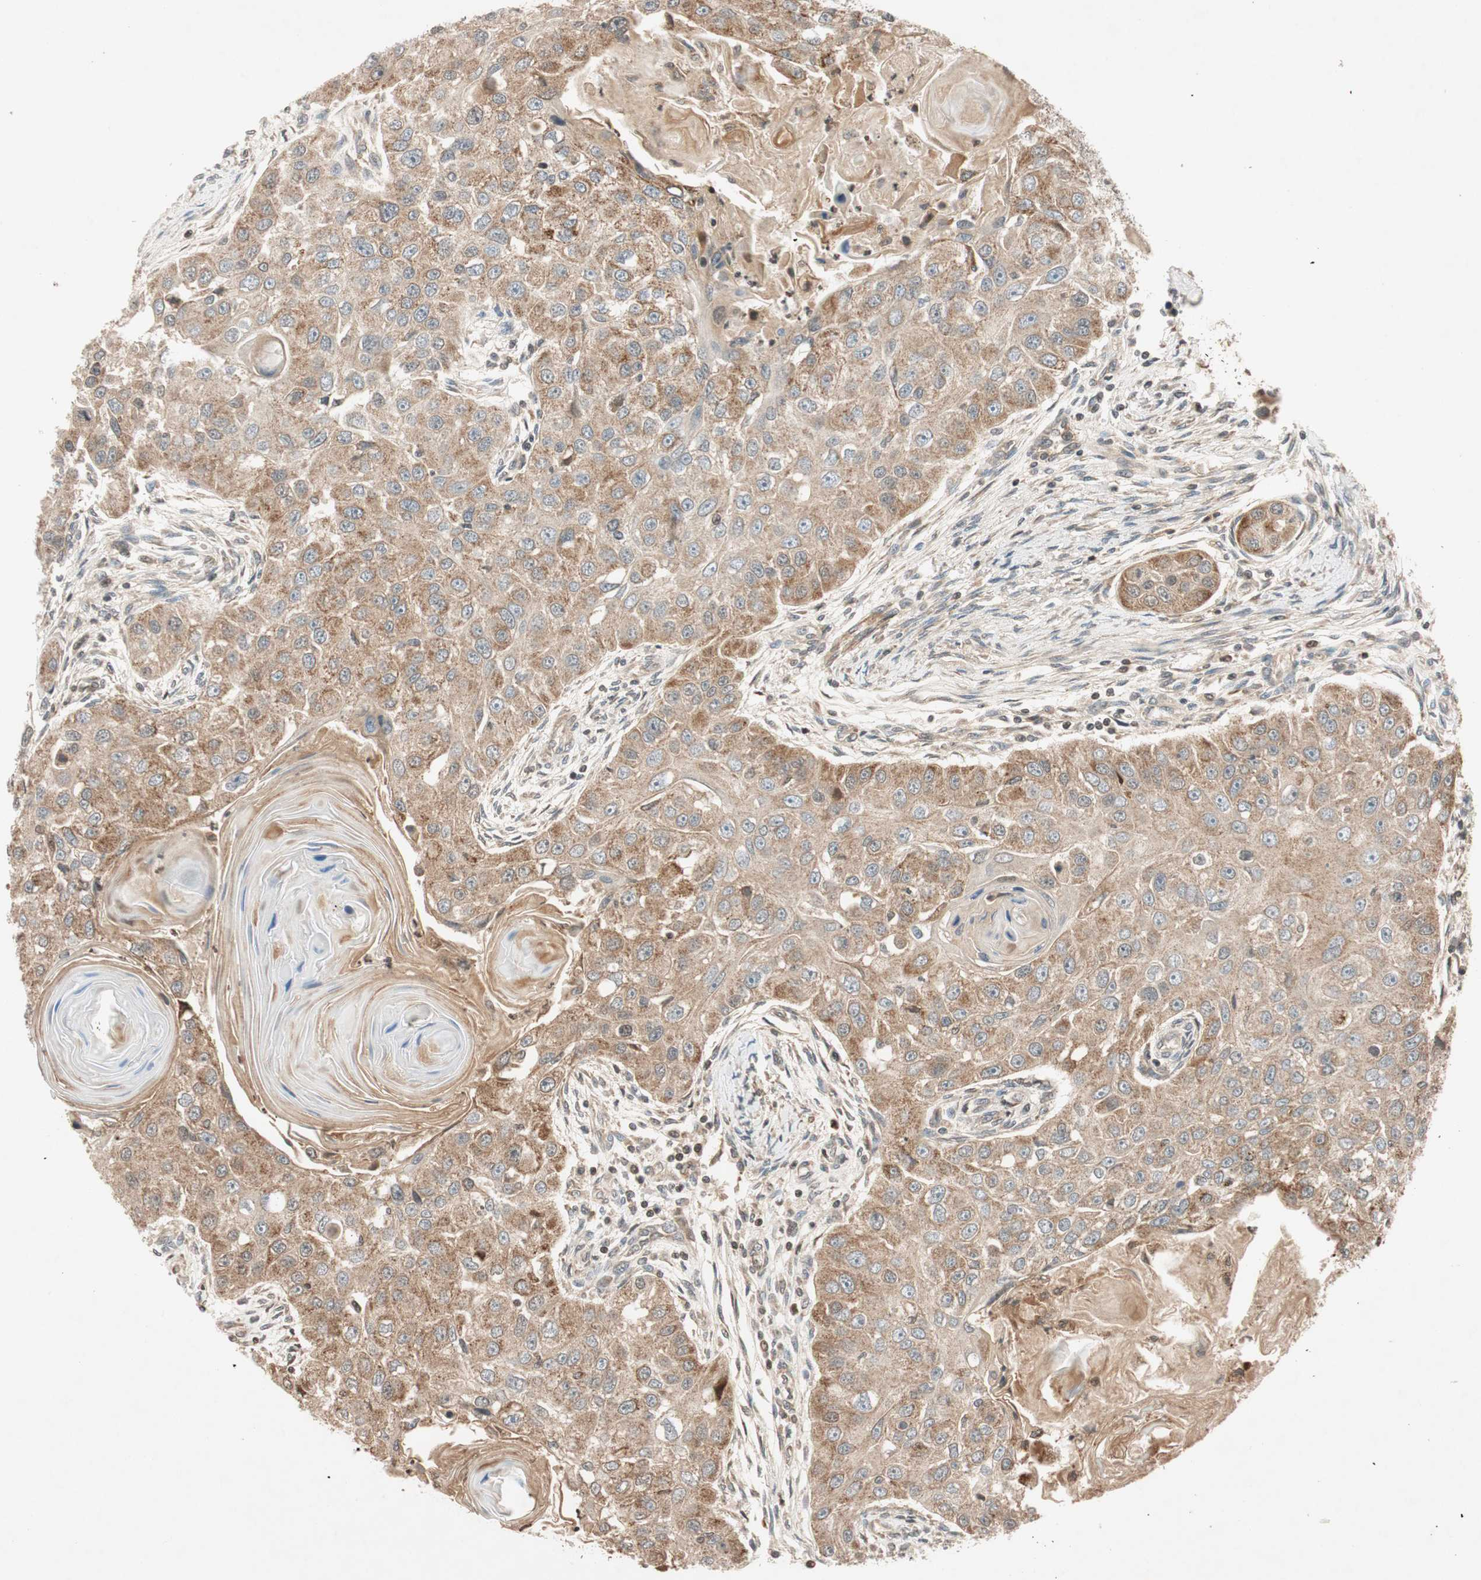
{"staining": {"intensity": "moderate", "quantity": ">75%", "location": "cytoplasmic/membranous"}, "tissue": "head and neck cancer", "cell_type": "Tumor cells", "image_type": "cancer", "snomed": [{"axis": "morphology", "description": "Normal tissue, NOS"}, {"axis": "morphology", "description": "Squamous cell carcinoma, NOS"}, {"axis": "topography", "description": "Skeletal muscle"}, {"axis": "topography", "description": "Head-Neck"}], "caption": "Brown immunohistochemical staining in head and neck squamous cell carcinoma demonstrates moderate cytoplasmic/membranous staining in about >75% of tumor cells.", "gene": "GCLM", "patient": {"sex": "male", "age": 51}}